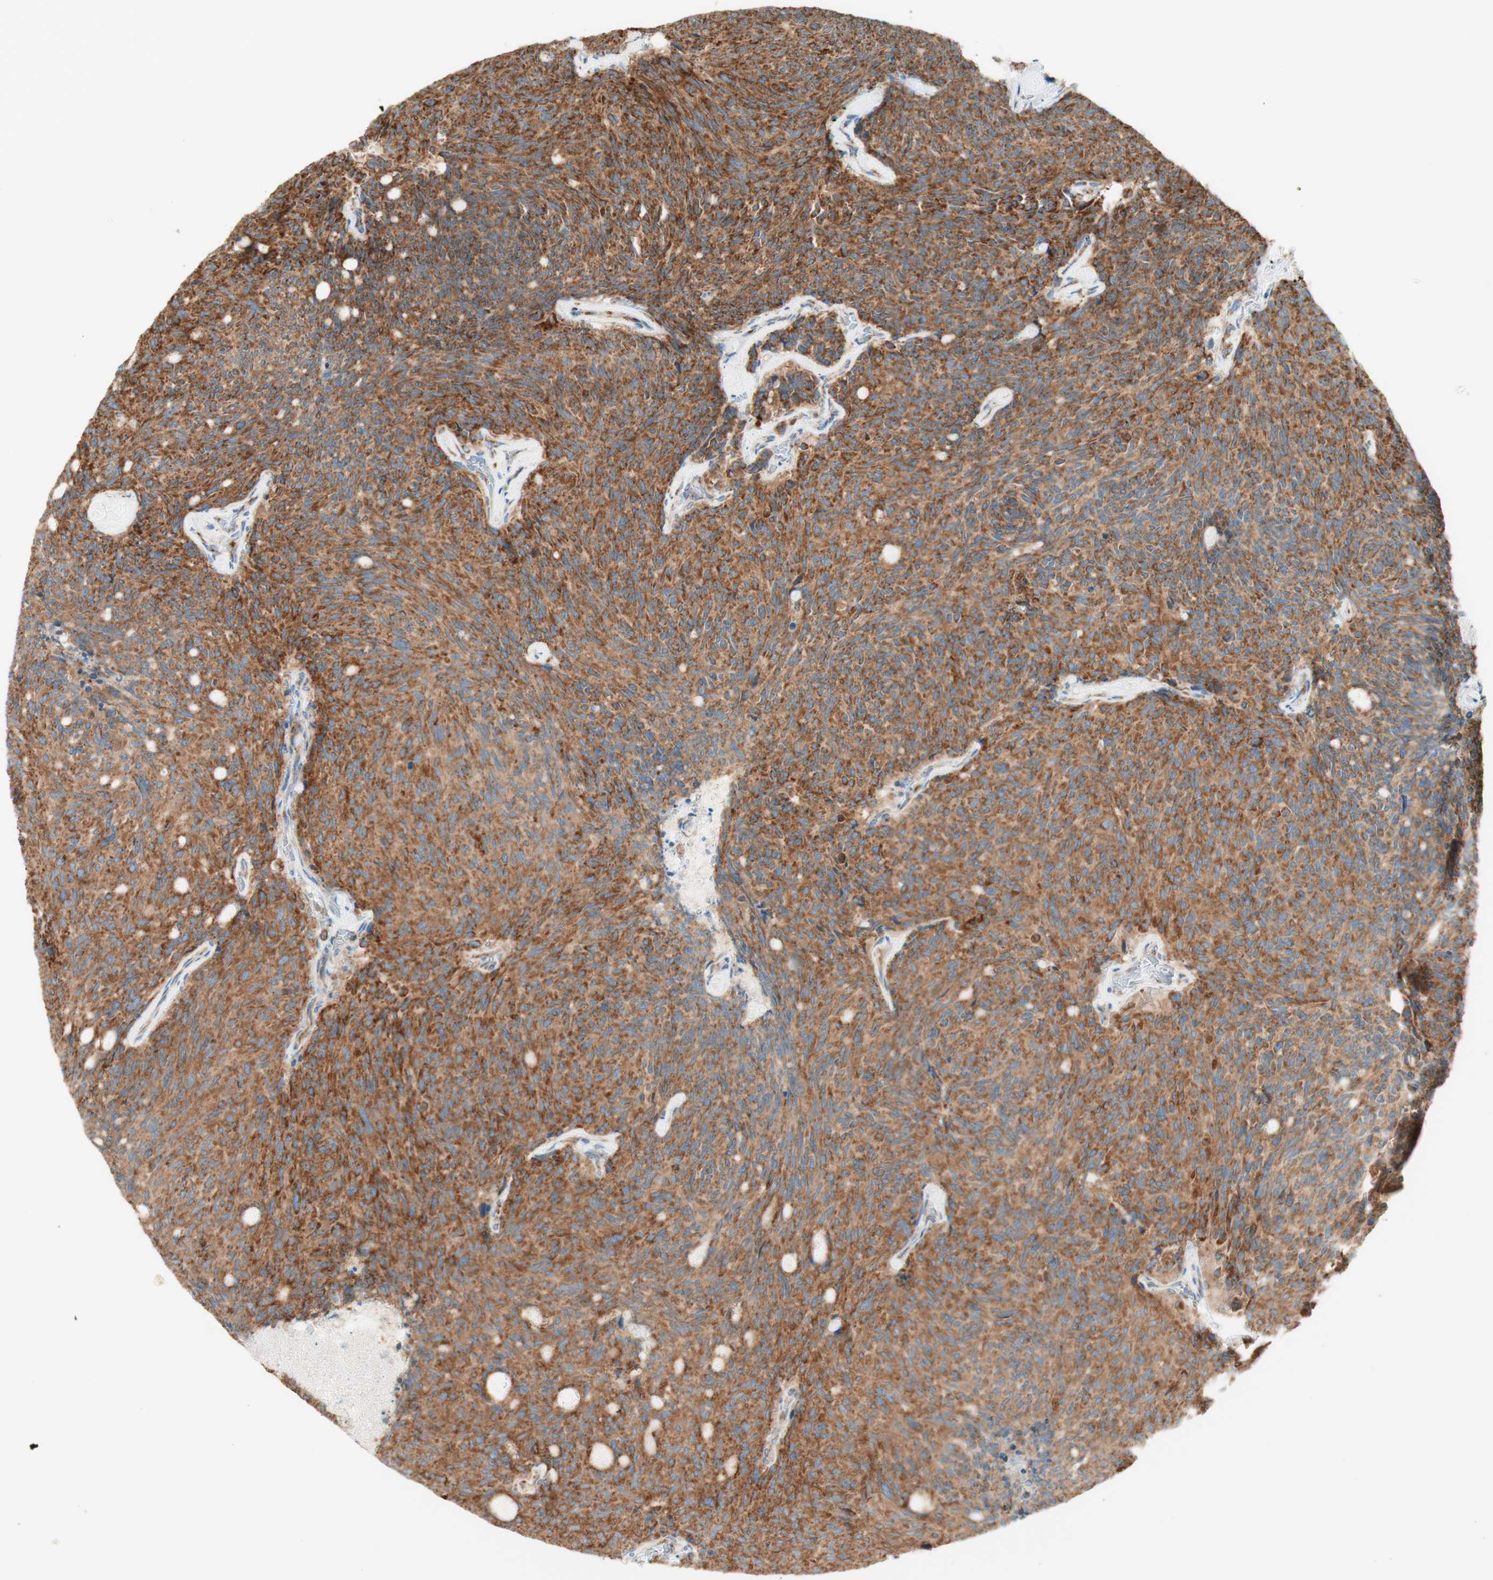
{"staining": {"intensity": "strong", "quantity": ">75%", "location": "cytoplasmic/membranous"}, "tissue": "carcinoid", "cell_type": "Tumor cells", "image_type": "cancer", "snomed": [{"axis": "morphology", "description": "Carcinoid, malignant, NOS"}, {"axis": "topography", "description": "Pancreas"}], "caption": "High-power microscopy captured an IHC histopathology image of carcinoid, revealing strong cytoplasmic/membranous positivity in approximately >75% of tumor cells.", "gene": "TOMM20", "patient": {"sex": "female", "age": 54}}